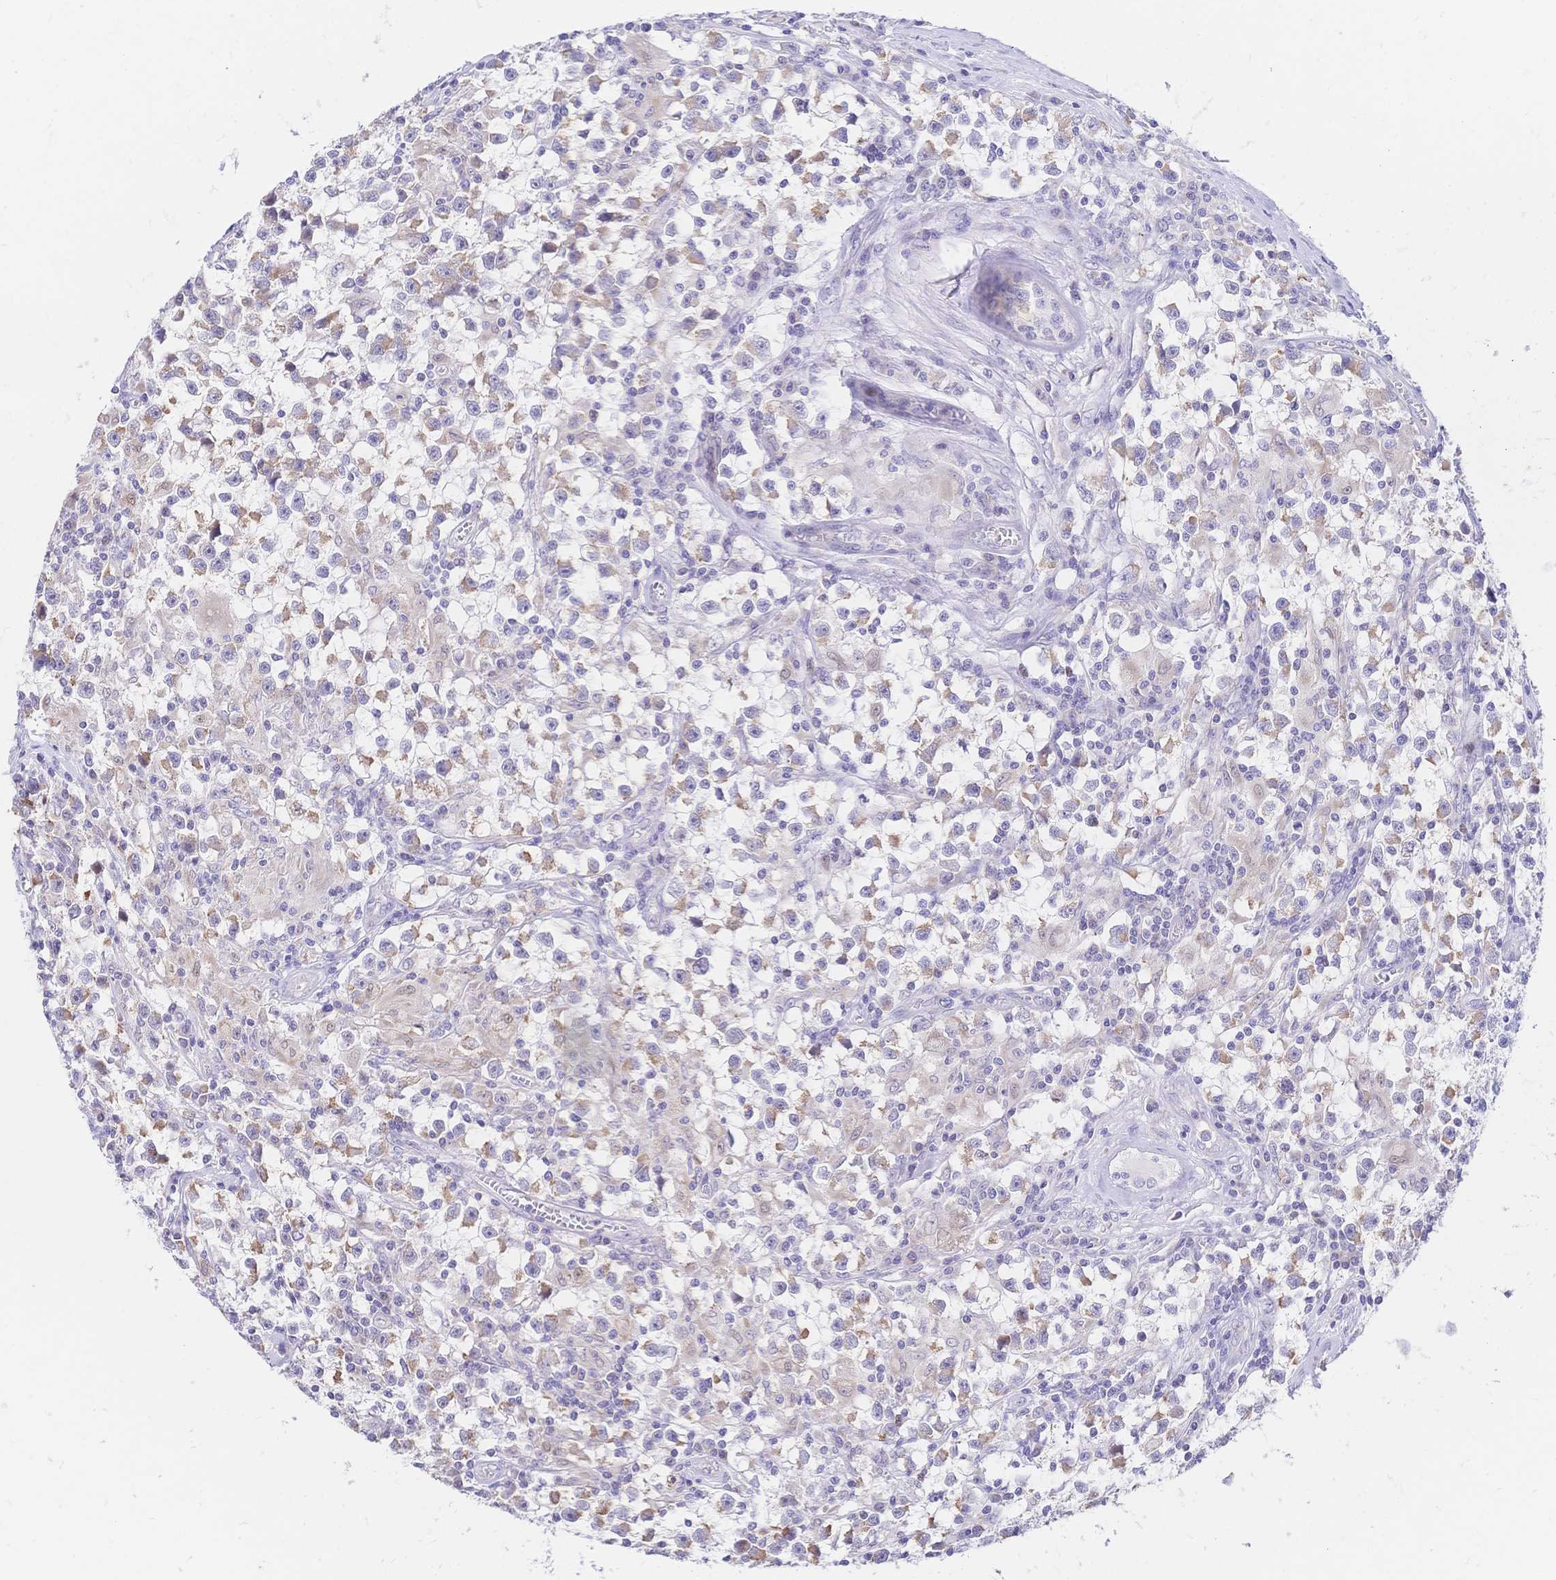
{"staining": {"intensity": "weak", "quantity": "25%-75%", "location": "cytoplasmic/membranous"}, "tissue": "testis cancer", "cell_type": "Tumor cells", "image_type": "cancer", "snomed": [{"axis": "morphology", "description": "Seminoma, NOS"}, {"axis": "topography", "description": "Testis"}], "caption": "IHC of human seminoma (testis) reveals low levels of weak cytoplasmic/membranous staining in approximately 25%-75% of tumor cells. The staining is performed using DAB (3,3'-diaminobenzidine) brown chromogen to label protein expression. The nuclei are counter-stained blue using hematoxylin.", "gene": "CLEC18B", "patient": {"sex": "male", "age": 31}}